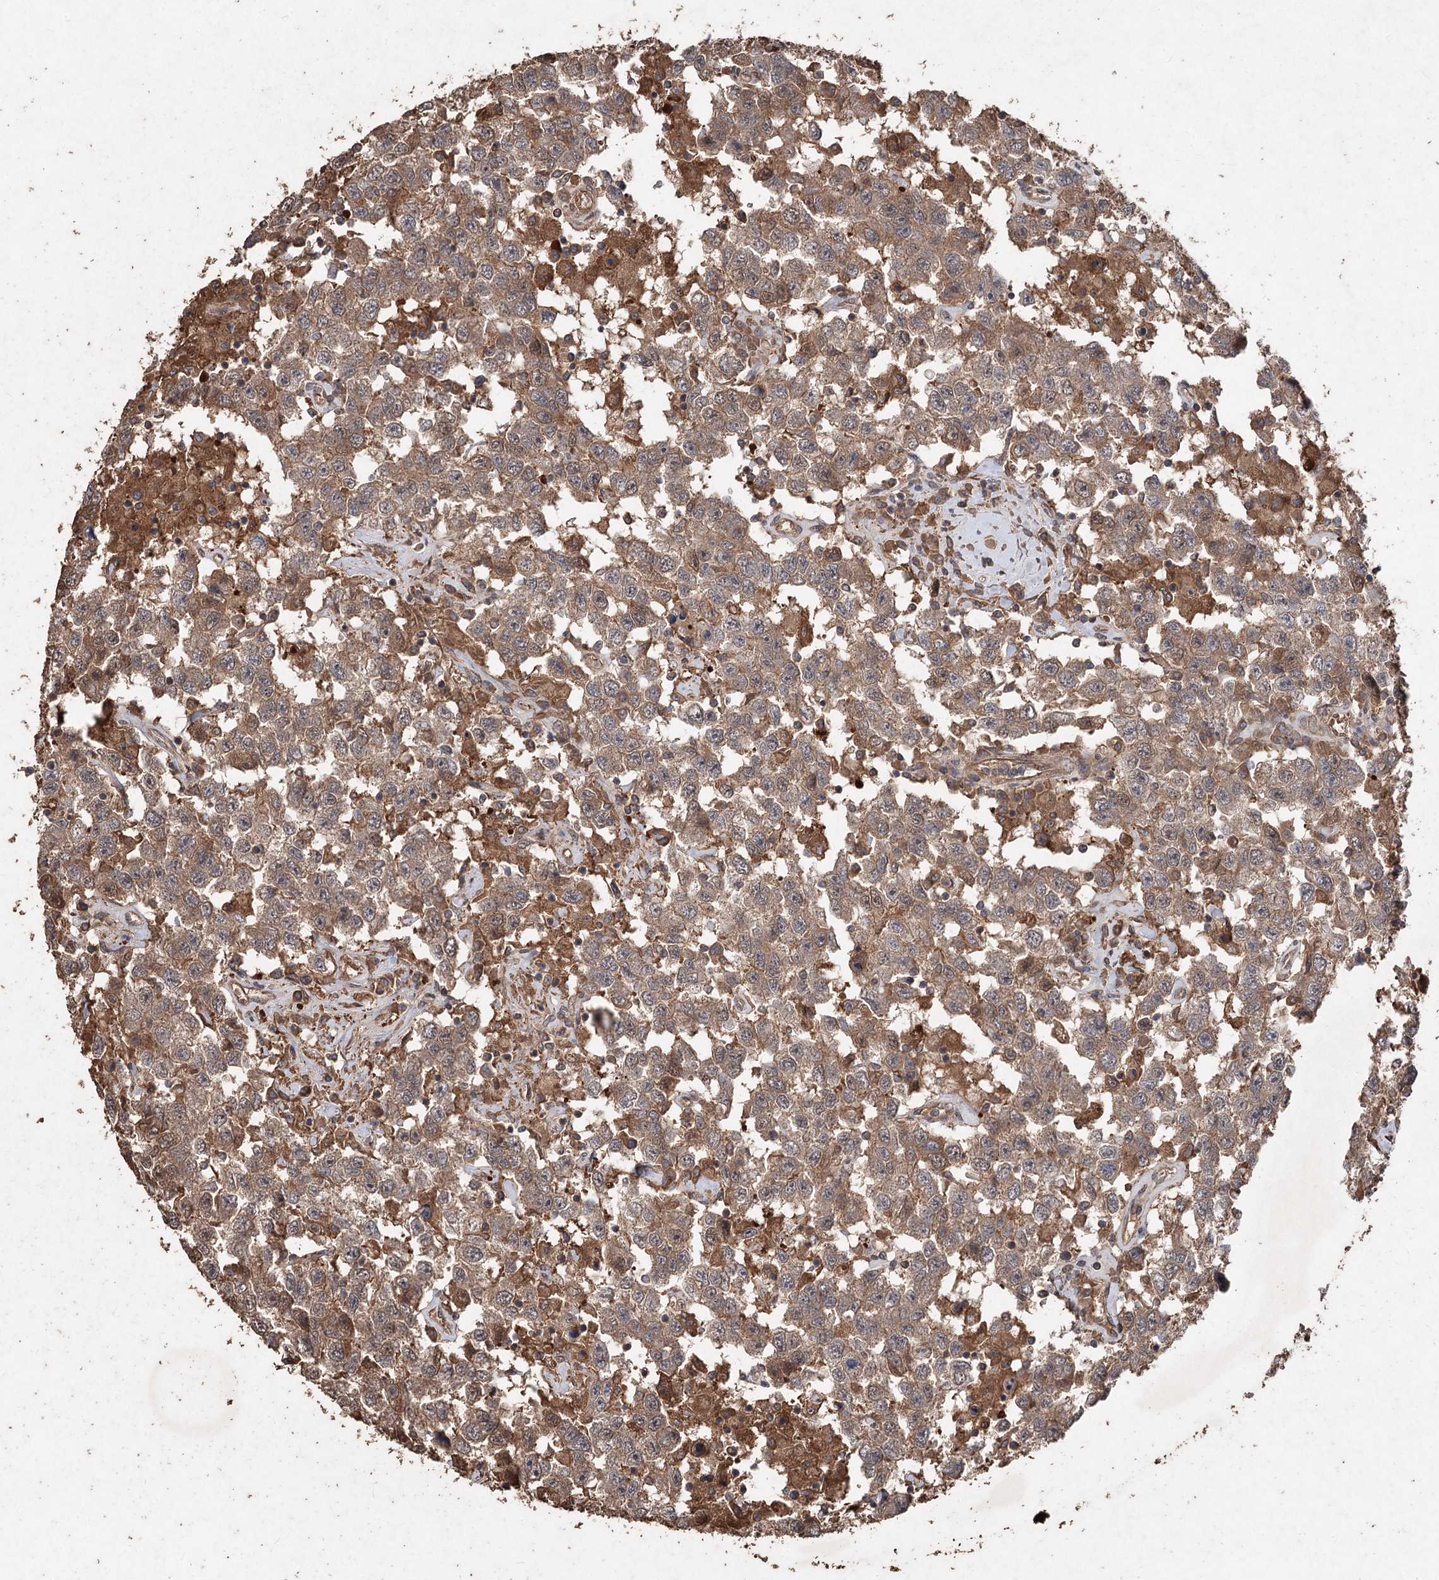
{"staining": {"intensity": "moderate", "quantity": ">75%", "location": "cytoplasmic/membranous,nuclear"}, "tissue": "testis cancer", "cell_type": "Tumor cells", "image_type": "cancer", "snomed": [{"axis": "morphology", "description": "Seminoma, NOS"}, {"axis": "topography", "description": "Testis"}], "caption": "A high-resolution image shows immunohistochemistry (IHC) staining of seminoma (testis), which demonstrates moderate cytoplasmic/membranous and nuclear expression in approximately >75% of tumor cells.", "gene": "FBXO7", "patient": {"sex": "male", "age": 41}}